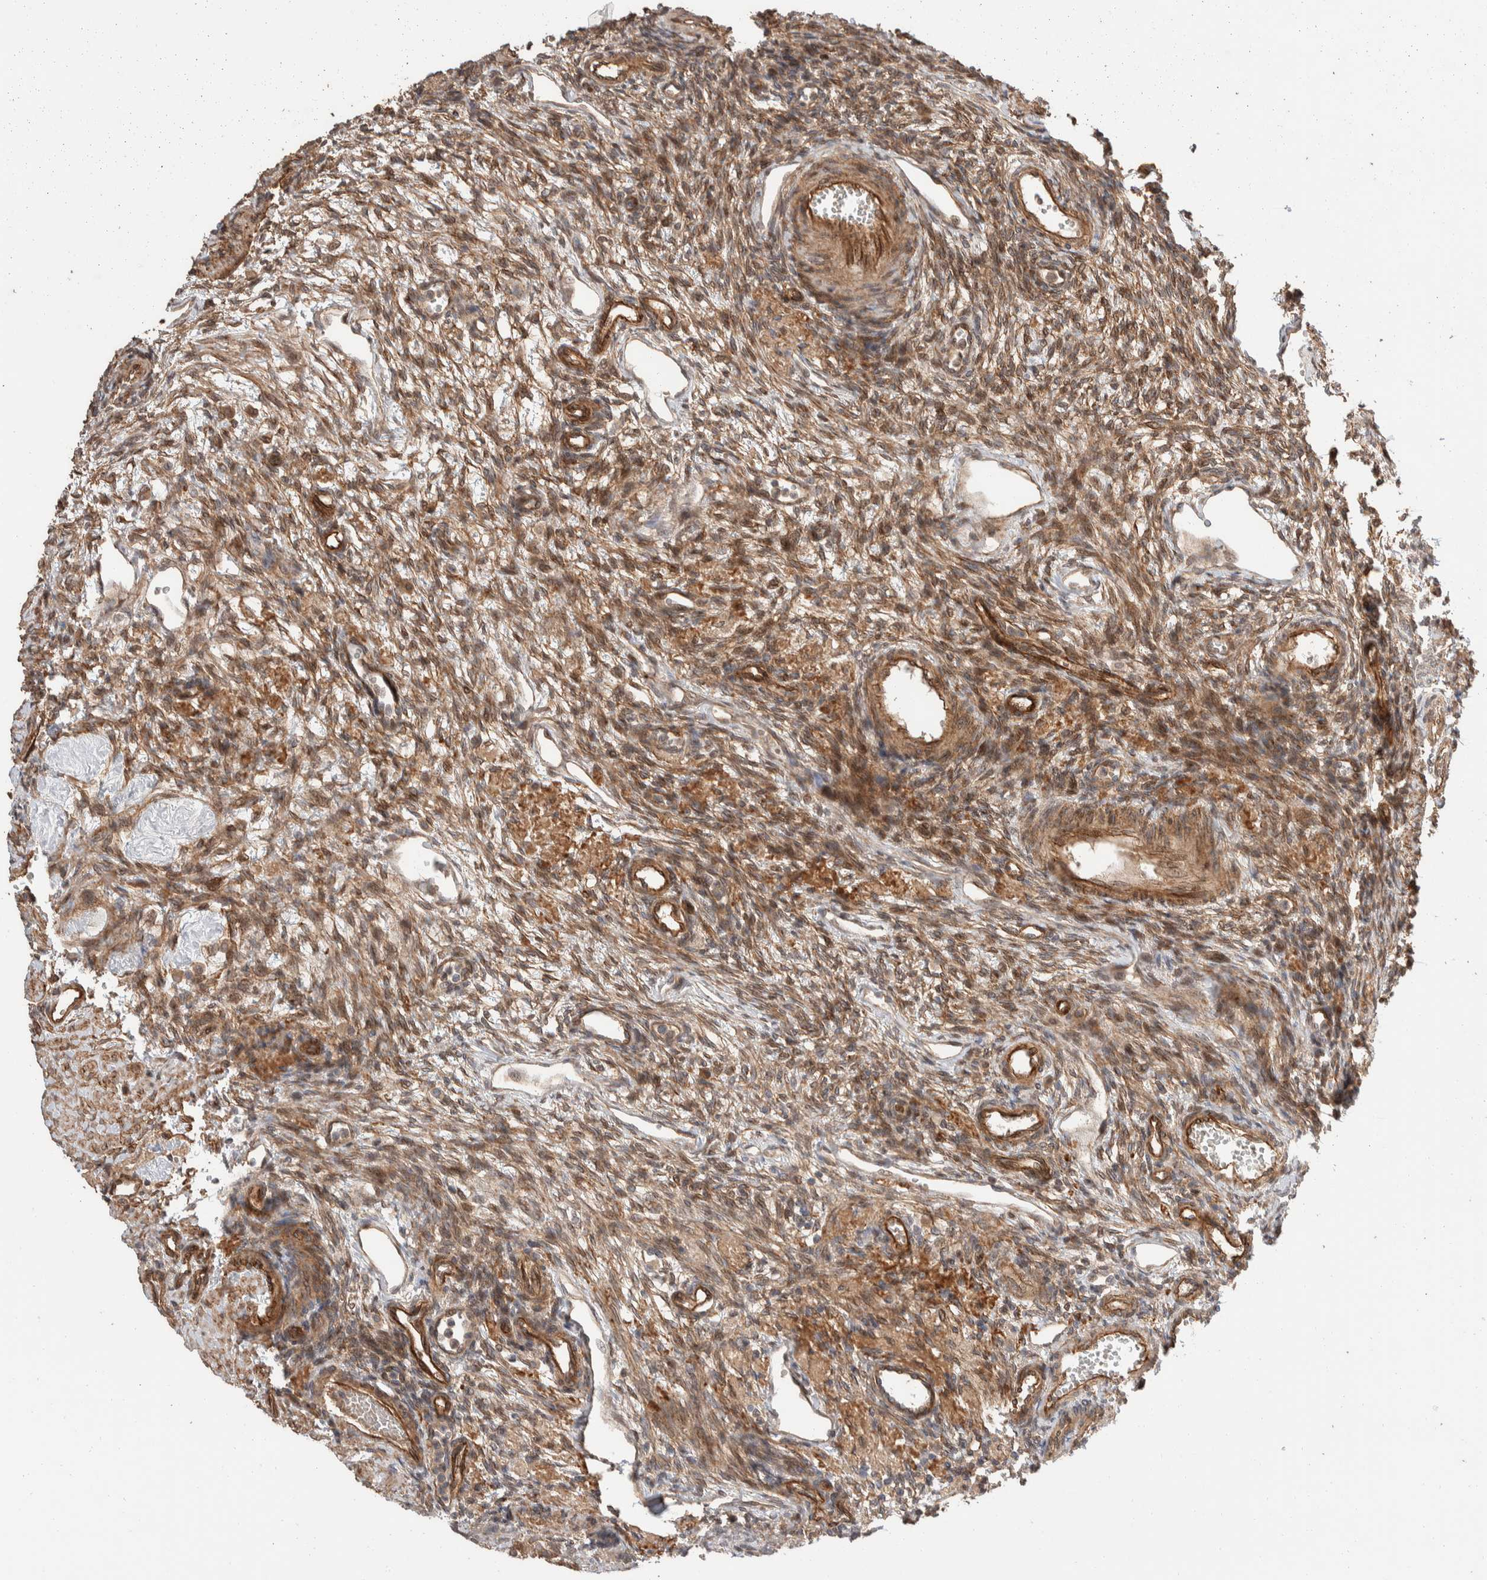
{"staining": {"intensity": "moderate", "quantity": ">75%", "location": "cytoplasmic/membranous"}, "tissue": "ovary", "cell_type": "Ovarian stroma cells", "image_type": "normal", "snomed": [{"axis": "morphology", "description": "Normal tissue, NOS"}, {"axis": "topography", "description": "Ovary"}], "caption": "Ovary stained with a brown dye reveals moderate cytoplasmic/membranous positive expression in approximately >75% of ovarian stroma cells.", "gene": "ERC1", "patient": {"sex": "female", "age": 33}}